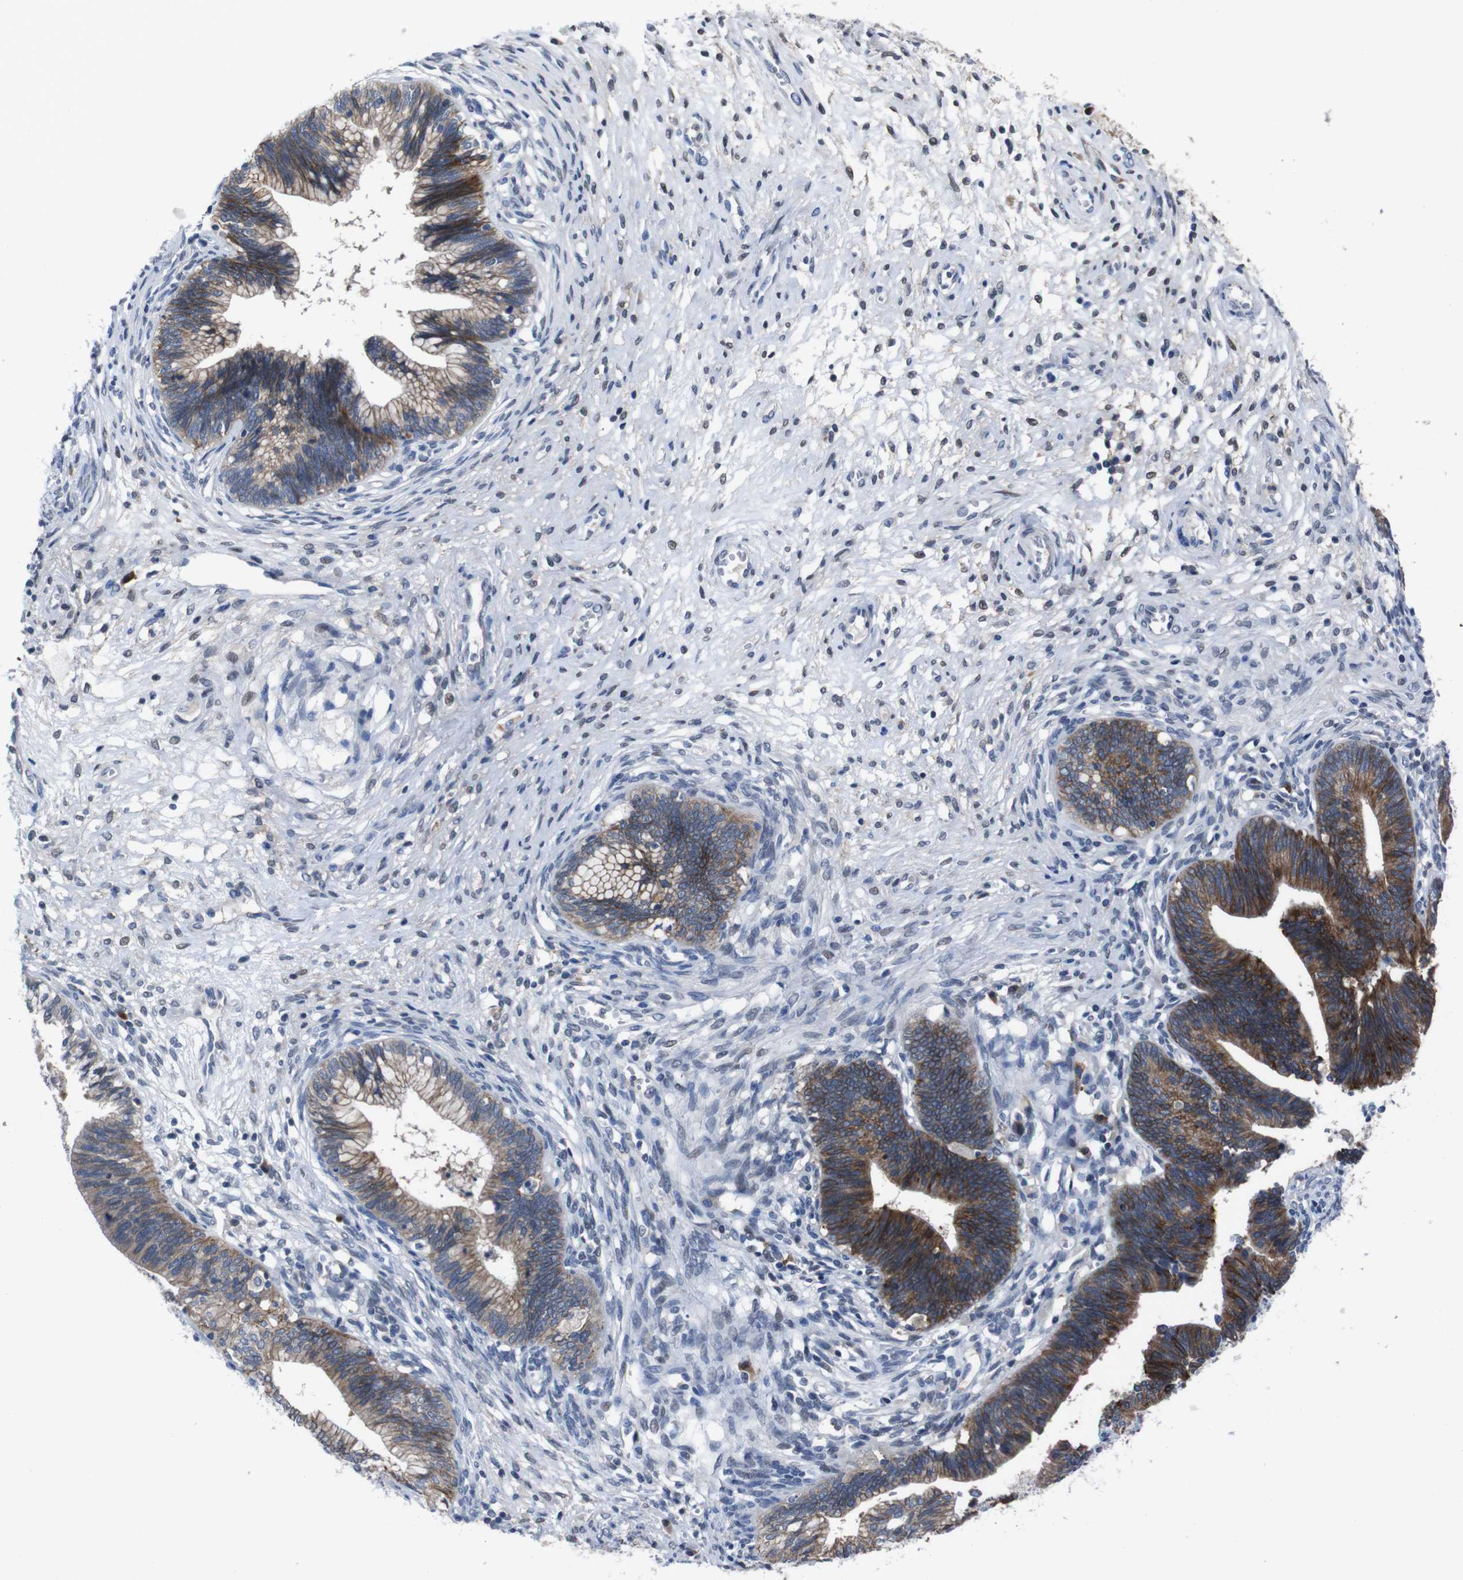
{"staining": {"intensity": "moderate", "quantity": ">75%", "location": "cytoplasmic/membranous"}, "tissue": "cervical cancer", "cell_type": "Tumor cells", "image_type": "cancer", "snomed": [{"axis": "morphology", "description": "Adenocarcinoma, NOS"}, {"axis": "topography", "description": "Cervix"}], "caption": "Brown immunohistochemical staining in cervical adenocarcinoma demonstrates moderate cytoplasmic/membranous expression in about >75% of tumor cells.", "gene": "SEMA4B", "patient": {"sex": "female", "age": 44}}